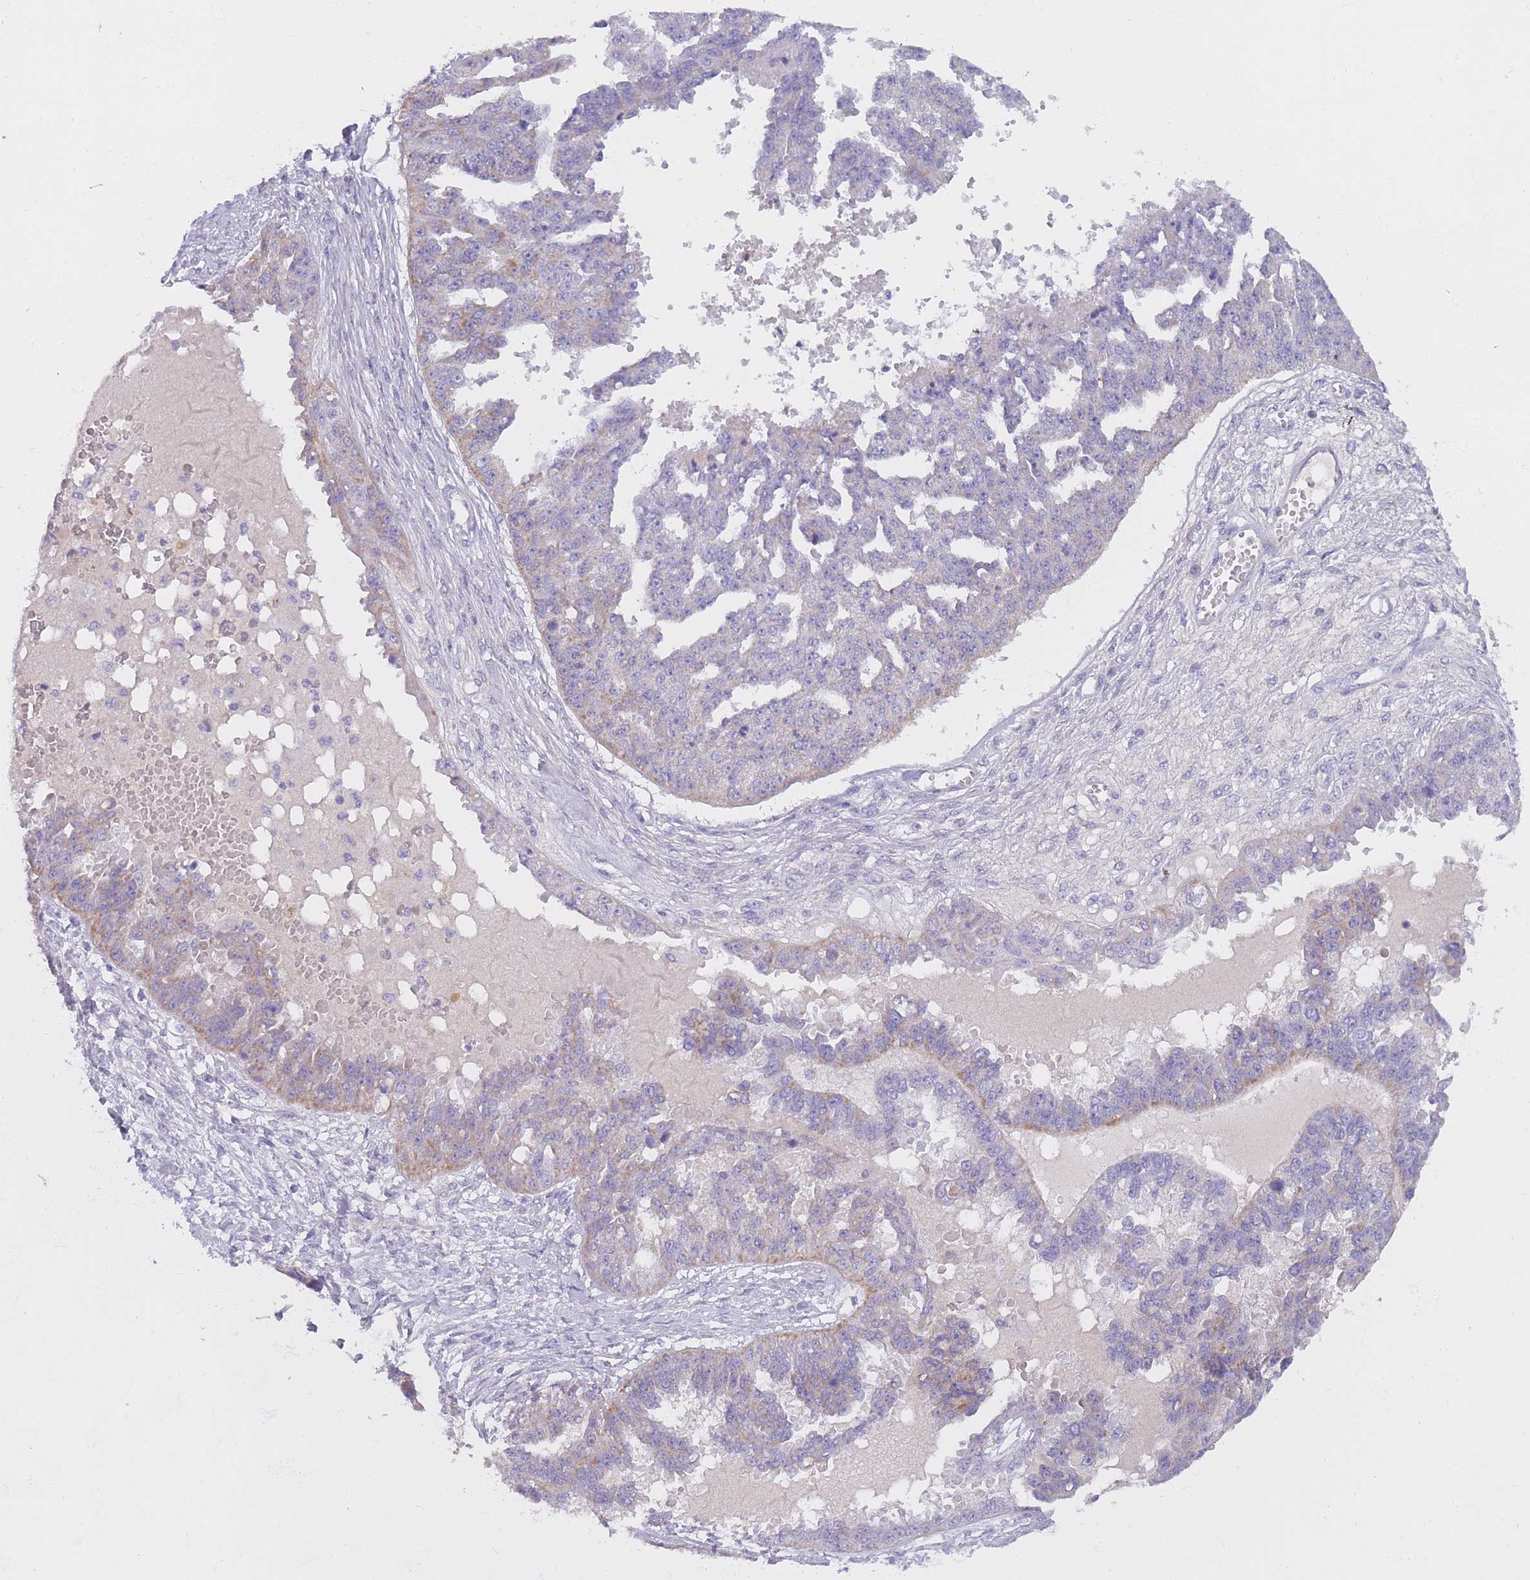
{"staining": {"intensity": "moderate", "quantity": "<25%", "location": "cytoplasmic/membranous"}, "tissue": "ovarian cancer", "cell_type": "Tumor cells", "image_type": "cancer", "snomed": [{"axis": "morphology", "description": "Cystadenocarcinoma, serous, NOS"}, {"axis": "topography", "description": "Ovary"}], "caption": "A low amount of moderate cytoplasmic/membranous positivity is seen in approximately <25% of tumor cells in ovarian cancer tissue.", "gene": "MRPS14", "patient": {"sex": "female", "age": 58}}